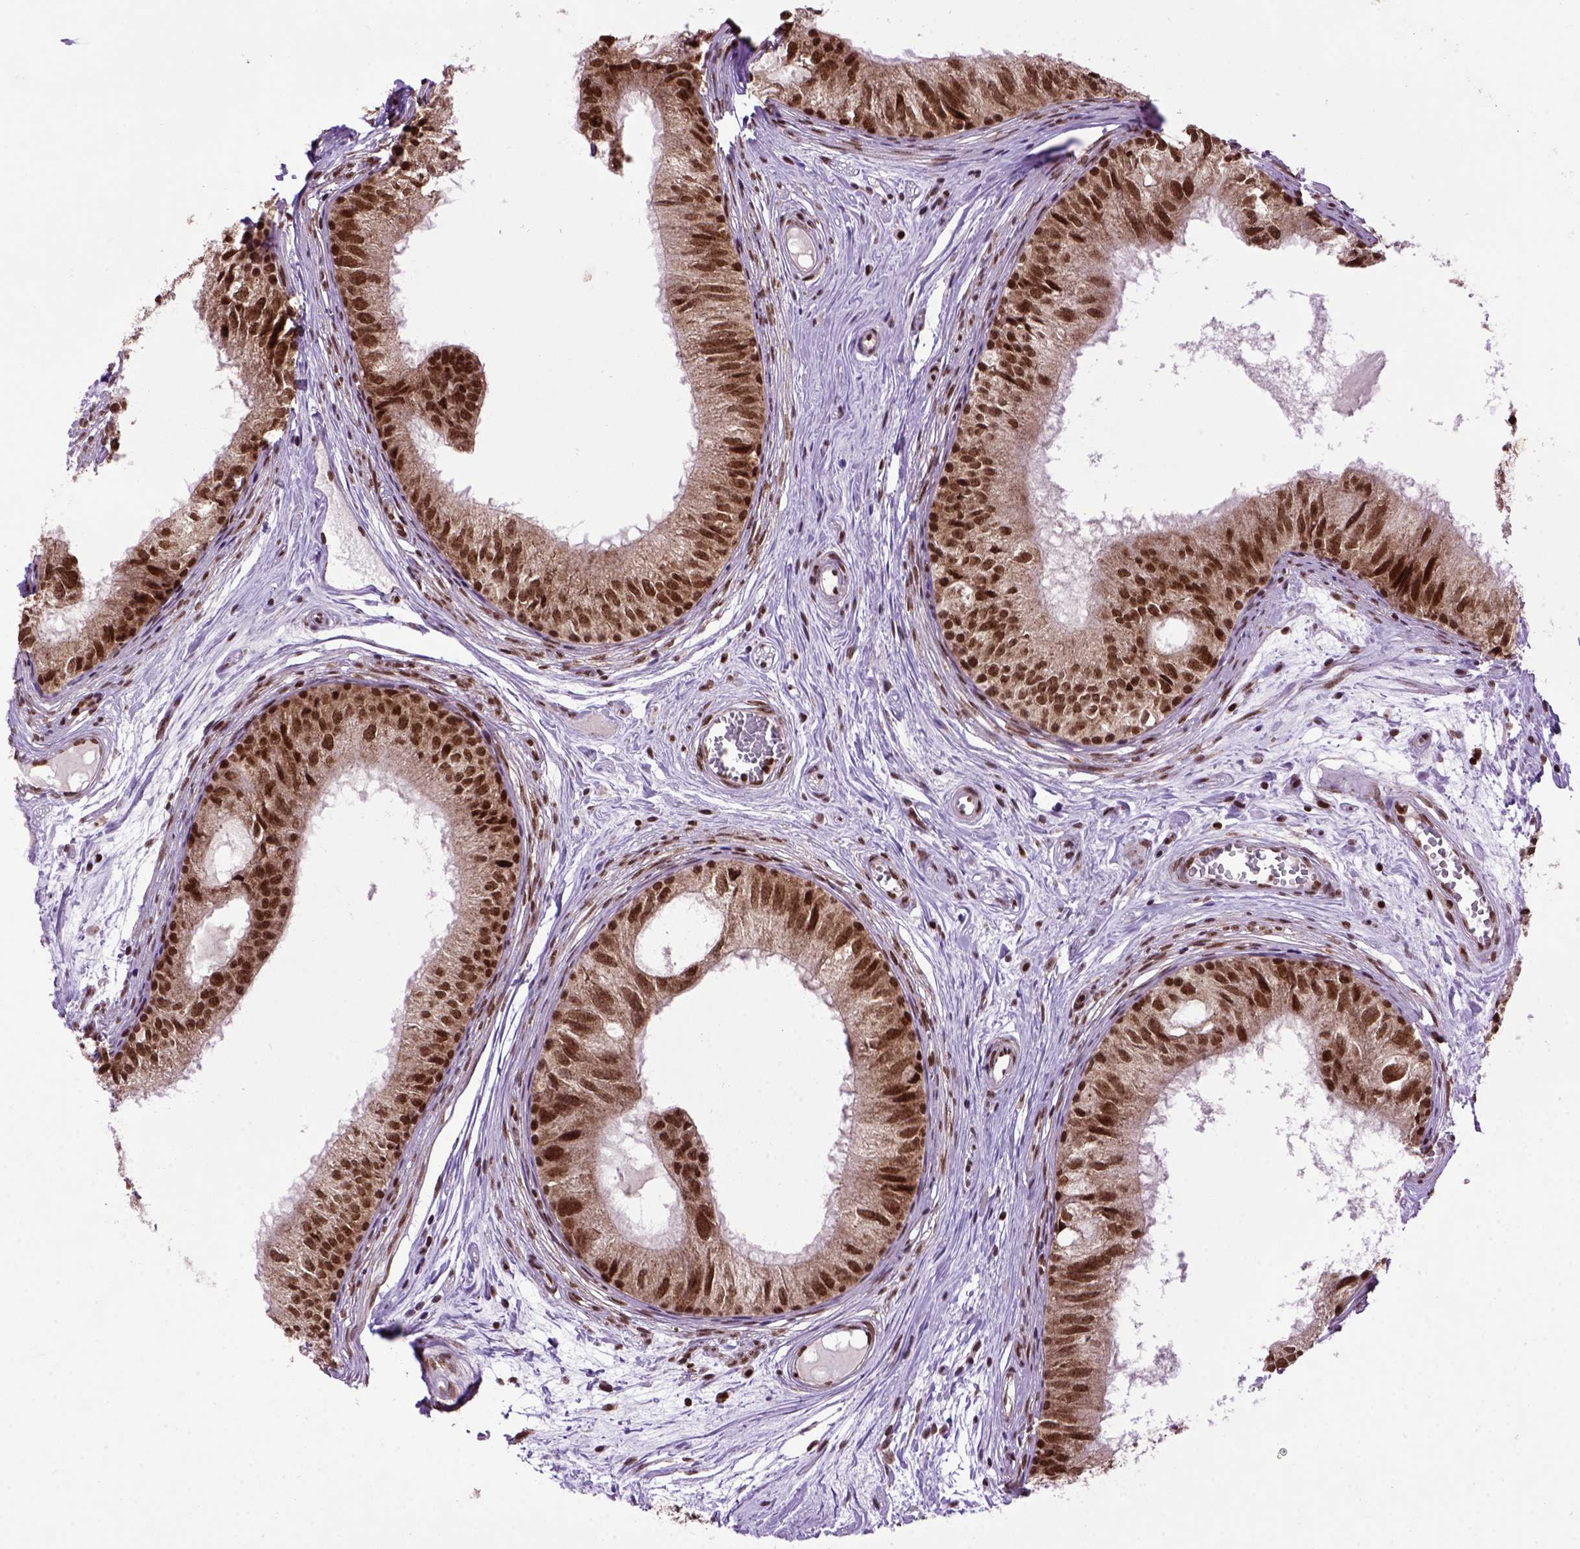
{"staining": {"intensity": "strong", "quantity": ">75%", "location": "cytoplasmic/membranous,nuclear"}, "tissue": "epididymis", "cell_type": "Glandular cells", "image_type": "normal", "snomed": [{"axis": "morphology", "description": "Normal tissue, NOS"}, {"axis": "topography", "description": "Epididymis"}], "caption": "Protein analysis of unremarkable epididymis shows strong cytoplasmic/membranous,nuclear expression in approximately >75% of glandular cells. (brown staining indicates protein expression, while blue staining denotes nuclei).", "gene": "CELF1", "patient": {"sex": "male", "age": 25}}